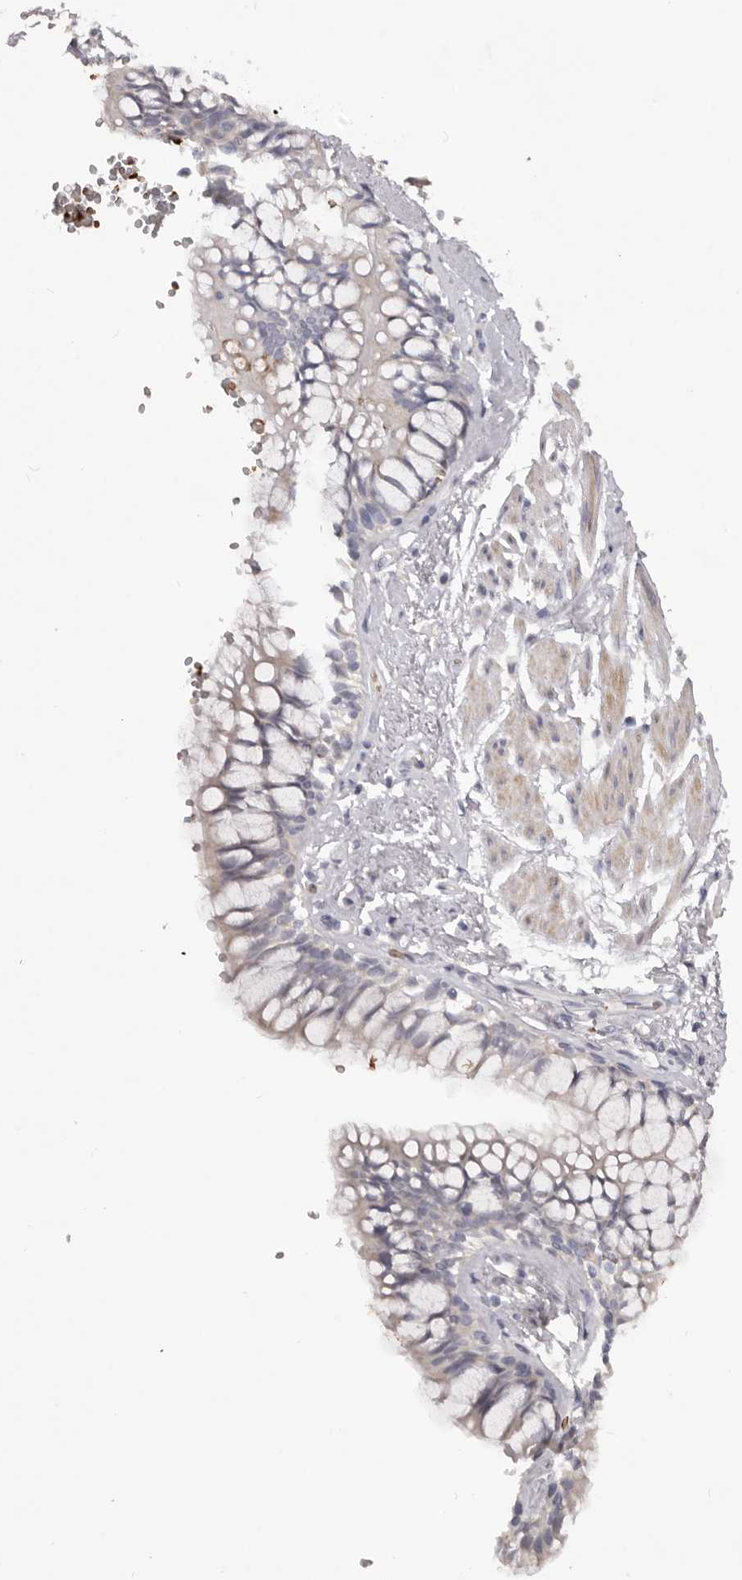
{"staining": {"intensity": "weak", "quantity": "<25%", "location": "cytoplasmic/membranous"}, "tissue": "bronchus", "cell_type": "Respiratory epithelial cells", "image_type": "normal", "snomed": [{"axis": "morphology", "description": "Normal tissue, NOS"}, {"axis": "topography", "description": "Cartilage tissue"}, {"axis": "topography", "description": "Bronchus"}], "caption": "Immunohistochemistry photomicrograph of benign human bronchus stained for a protein (brown), which displays no positivity in respiratory epithelial cells. The staining is performed using DAB (3,3'-diaminobenzidine) brown chromogen with nuclei counter-stained in using hematoxylin.", "gene": "TNR", "patient": {"sex": "female", "age": 73}}